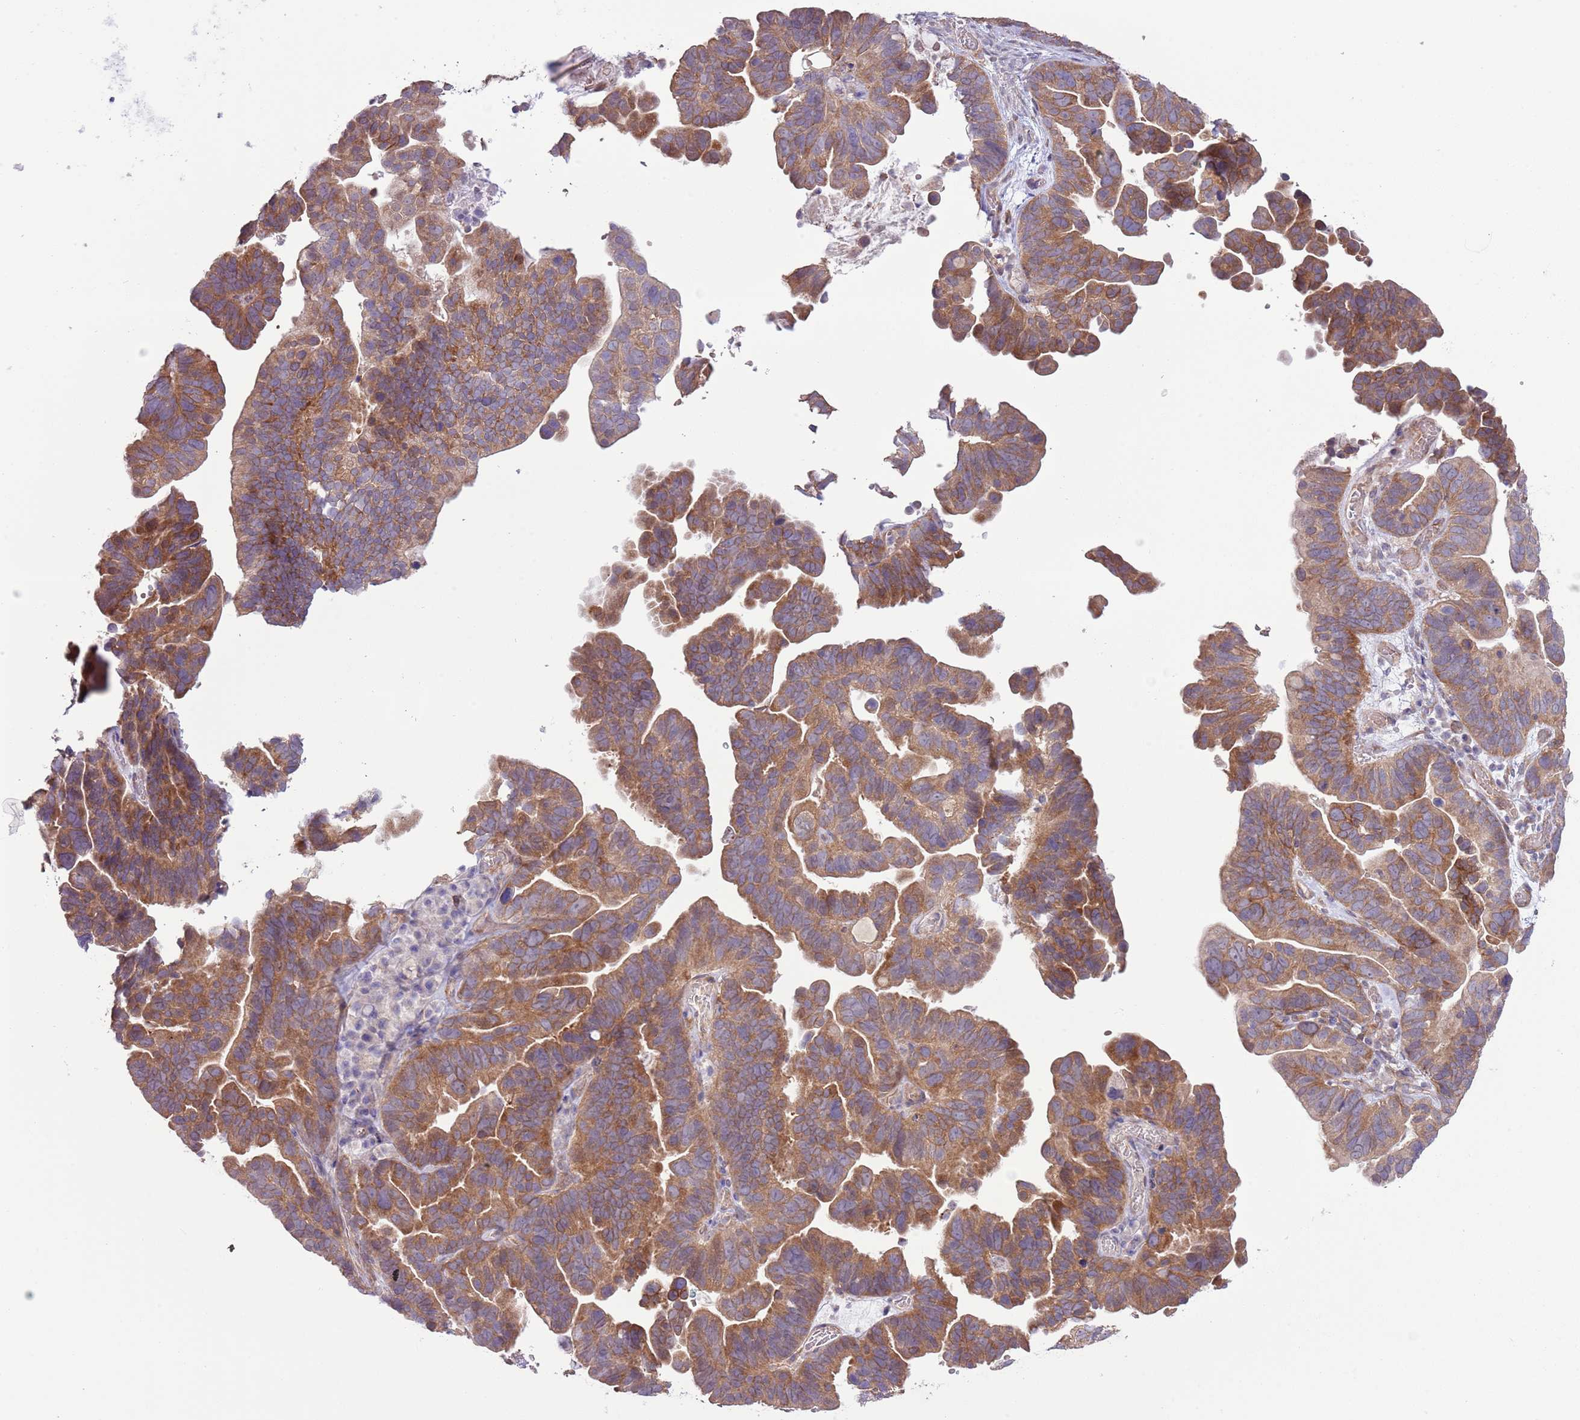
{"staining": {"intensity": "moderate", "quantity": ">75%", "location": "cytoplasmic/membranous"}, "tissue": "ovarian cancer", "cell_type": "Tumor cells", "image_type": "cancer", "snomed": [{"axis": "morphology", "description": "Cystadenocarcinoma, serous, NOS"}, {"axis": "topography", "description": "Ovary"}], "caption": "DAB (3,3'-diaminobenzidine) immunohistochemical staining of ovarian serous cystadenocarcinoma shows moderate cytoplasmic/membranous protein staining in about >75% of tumor cells. (brown staining indicates protein expression, while blue staining denotes nuclei).", "gene": "LPIN2", "patient": {"sex": "female", "age": 56}}